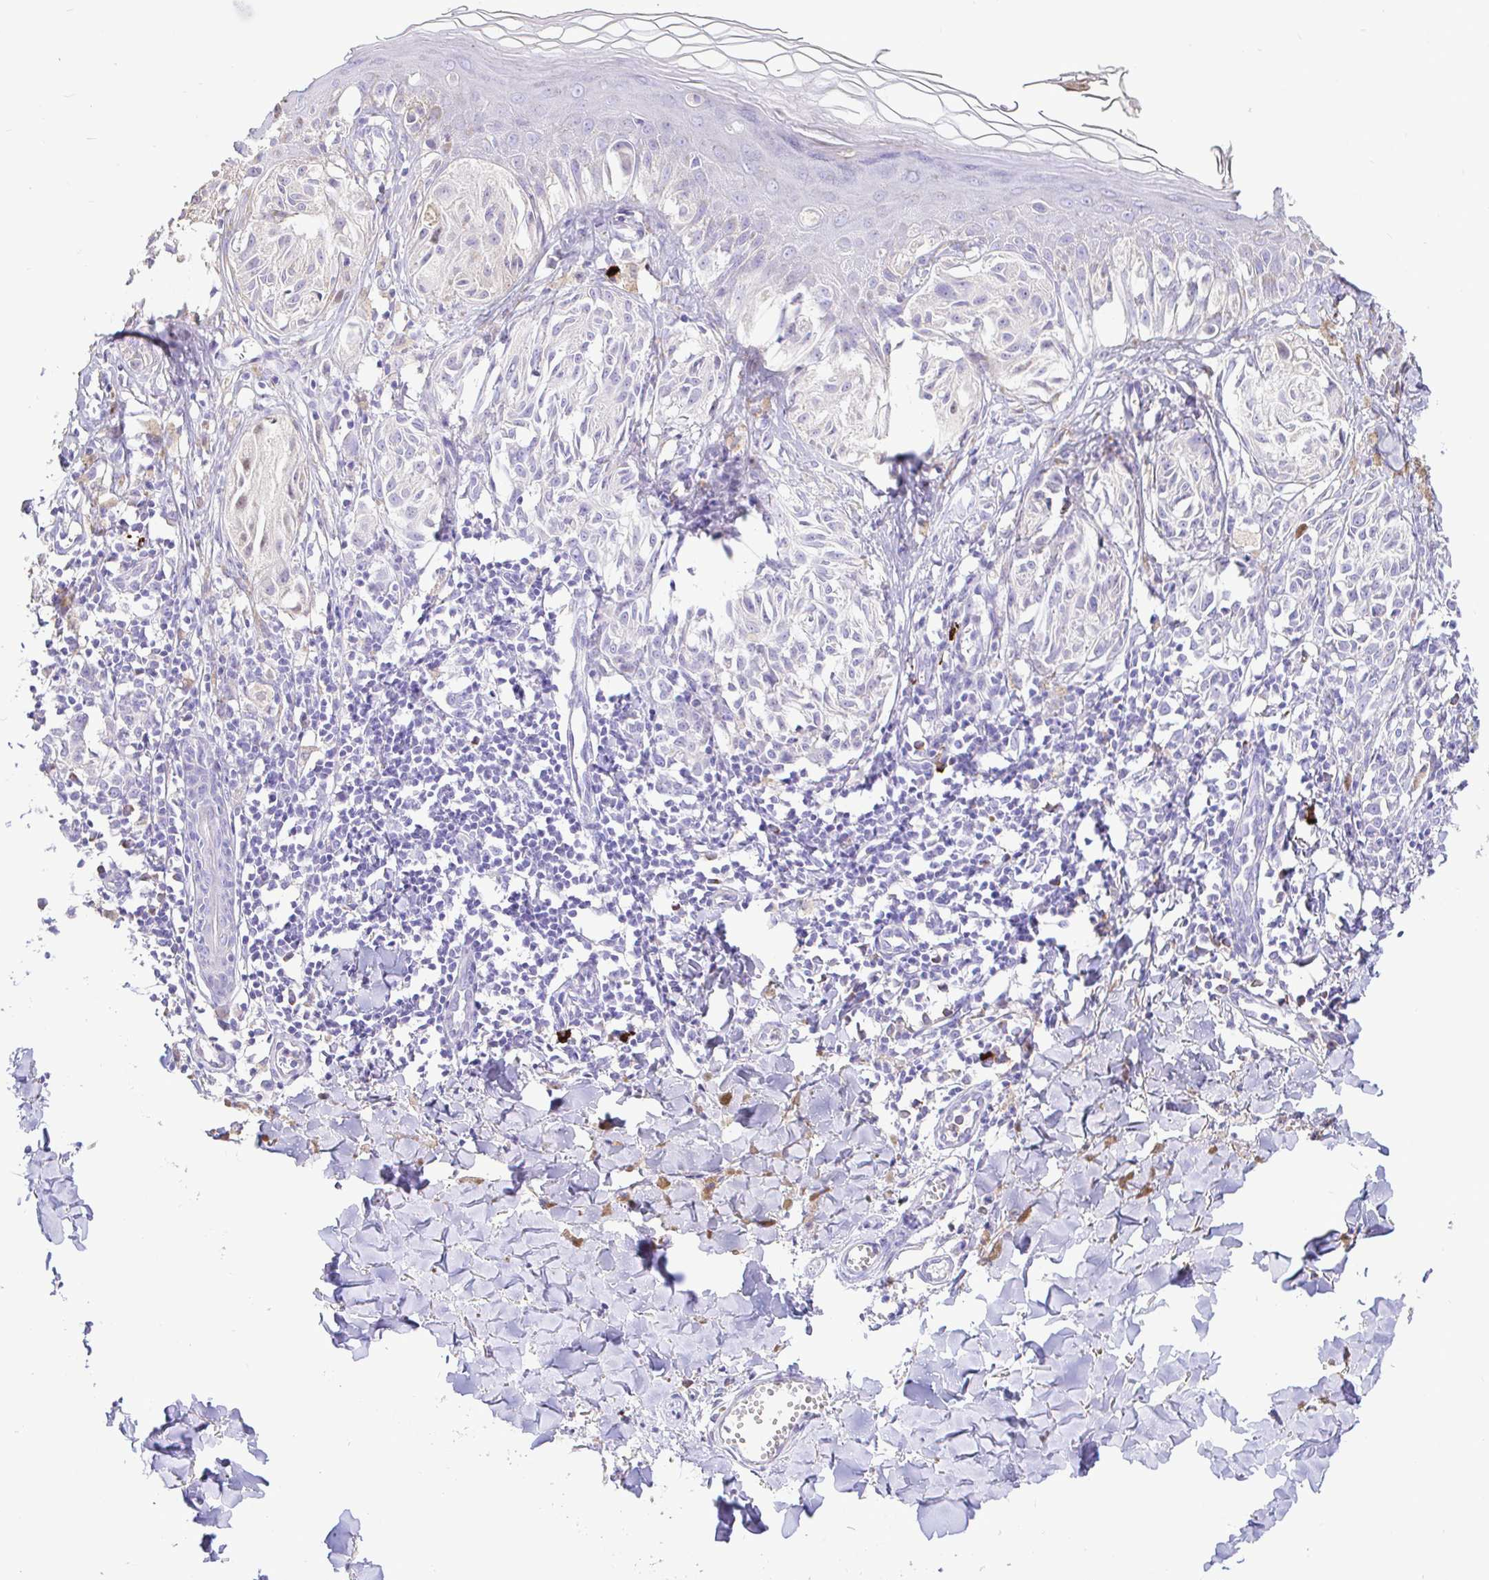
{"staining": {"intensity": "negative", "quantity": "none", "location": "none"}, "tissue": "melanoma", "cell_type": "Tumor cells", "image_type": "cancer", "snomed": [{"axis": "morphology", "description": "Malignant melanoma, NOS"}, {"axis": "topography", "description": "Skin"}], "caption": "Immunohistochemistry of human melanoma shows no expression in tumor cells.", "gene": "CCDC62", "patient": {"sex": "female", "age": 38}}